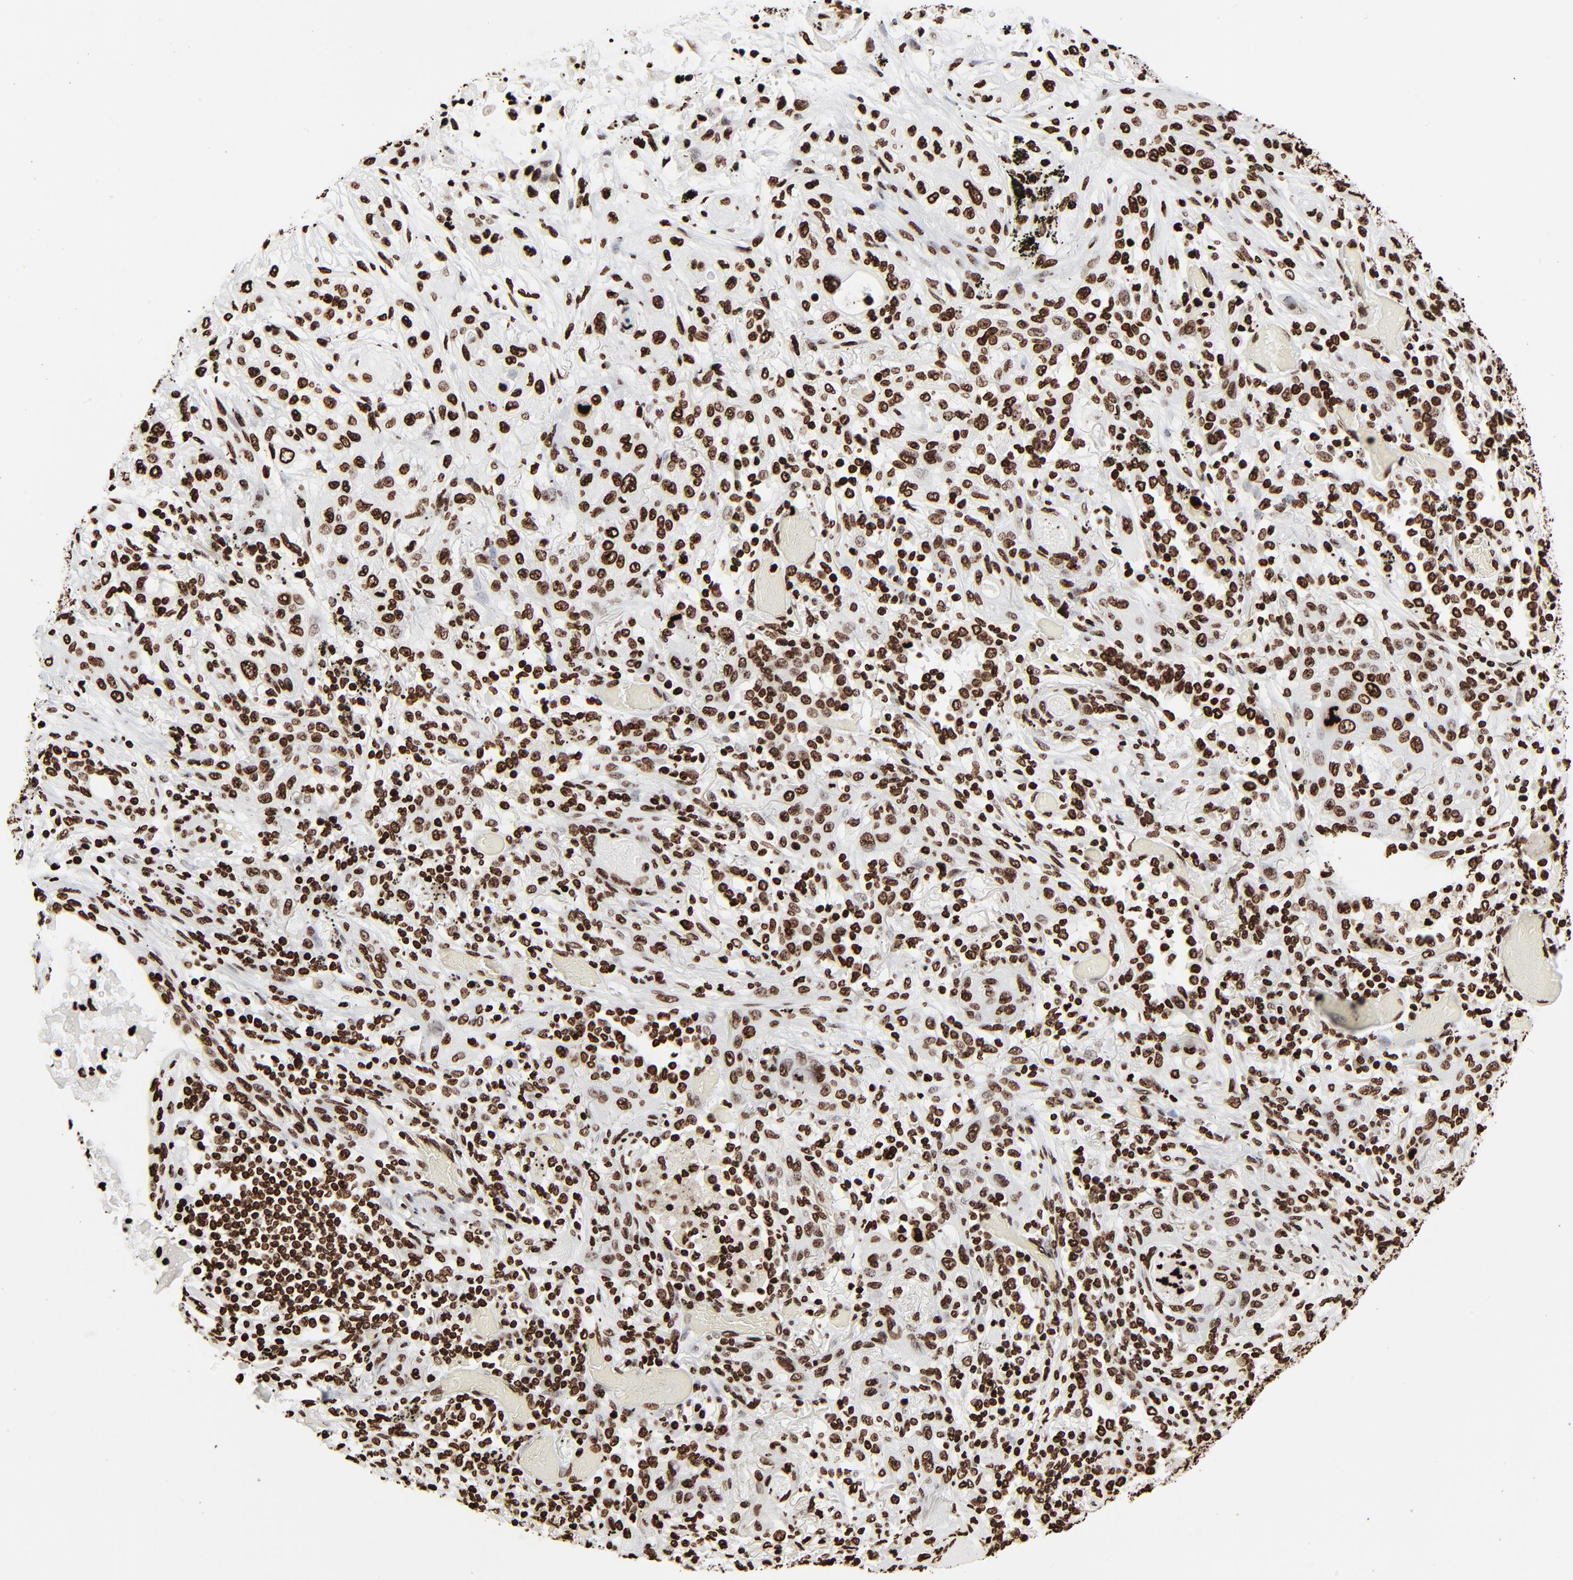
{"staining": {"intensity": "strong", "quantity": ">75%", "location": "nuclear"}, "tissue": "lung cancer", "cell_type": "Tumor cells", "image_type": "cancer", "snomed": [{"axis": "morphology", "description": "Squamous cell carcinoma, NOS"}, {"axis": "topography", "description": "Lung"}], "caption": "Lung cancer was stained to show a protein in brown. There is high levels of strong nuclear positivity in approximately >75% of tumor cells. The protein is shown in brown color, while the nuclei are stained blue.", "gene": "H3-4", "patient": {"sex": "female", "age": 47}}